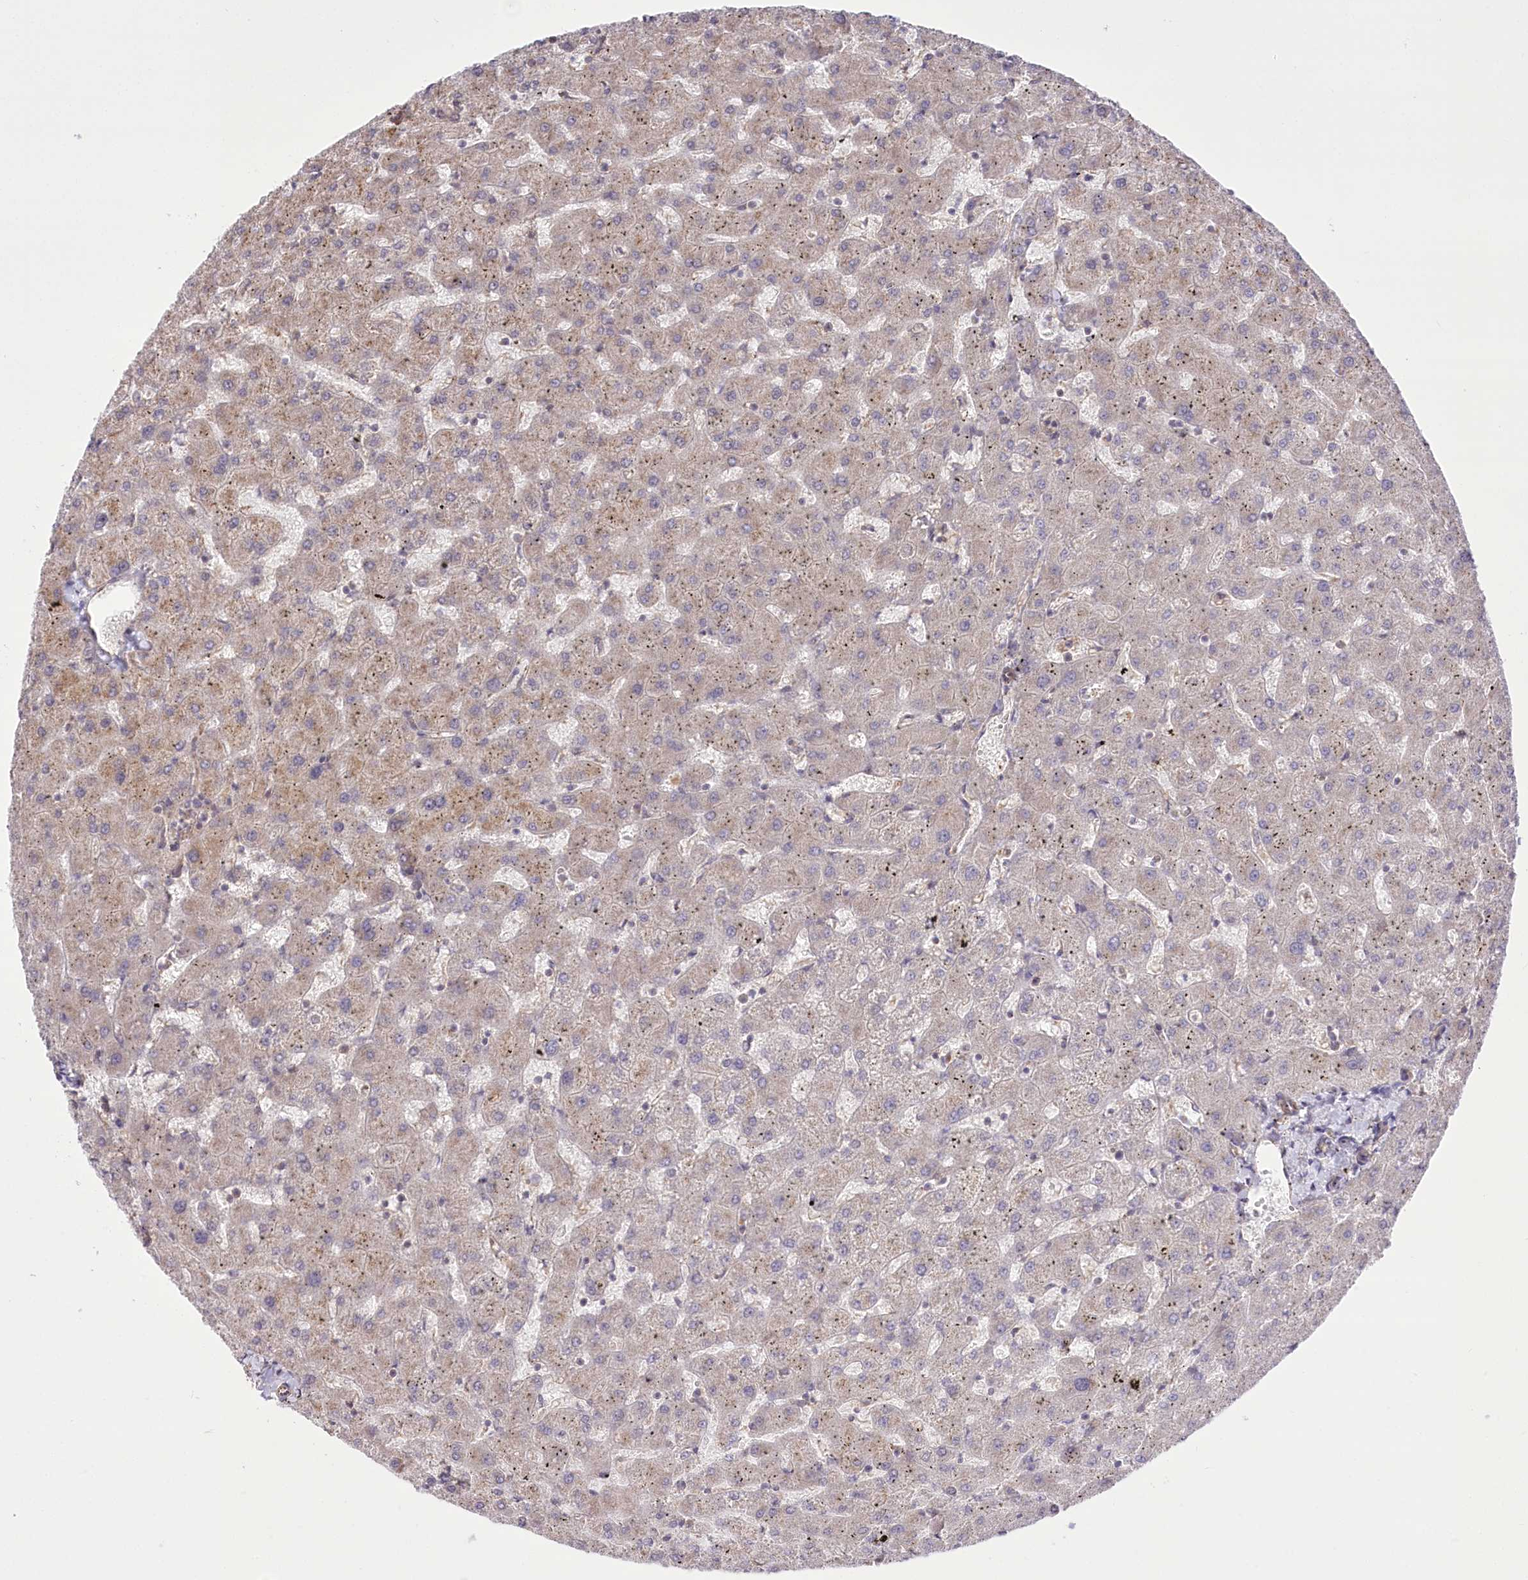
{"staining": {"intensity": "weak", "quantity": "25%-75%", "location": "cytoplasmic/membranous"}, "tissue": "liver", "cell_type": "Cholangiocytes", "image_type": "normal", "snomed": [{"axis": "morphology", "description": "Normal tissue, NOS"}, {"axis": "topography", "description": "Liver"}], "caption": "Liver was stained to show a protein in brown. There is low levels of weak cytoplasmic/membranous positivity in approximately 25%-75% of cholangiocytes.", "gene": "TTC1", "patient": {"sex": "female", "age": 63}}